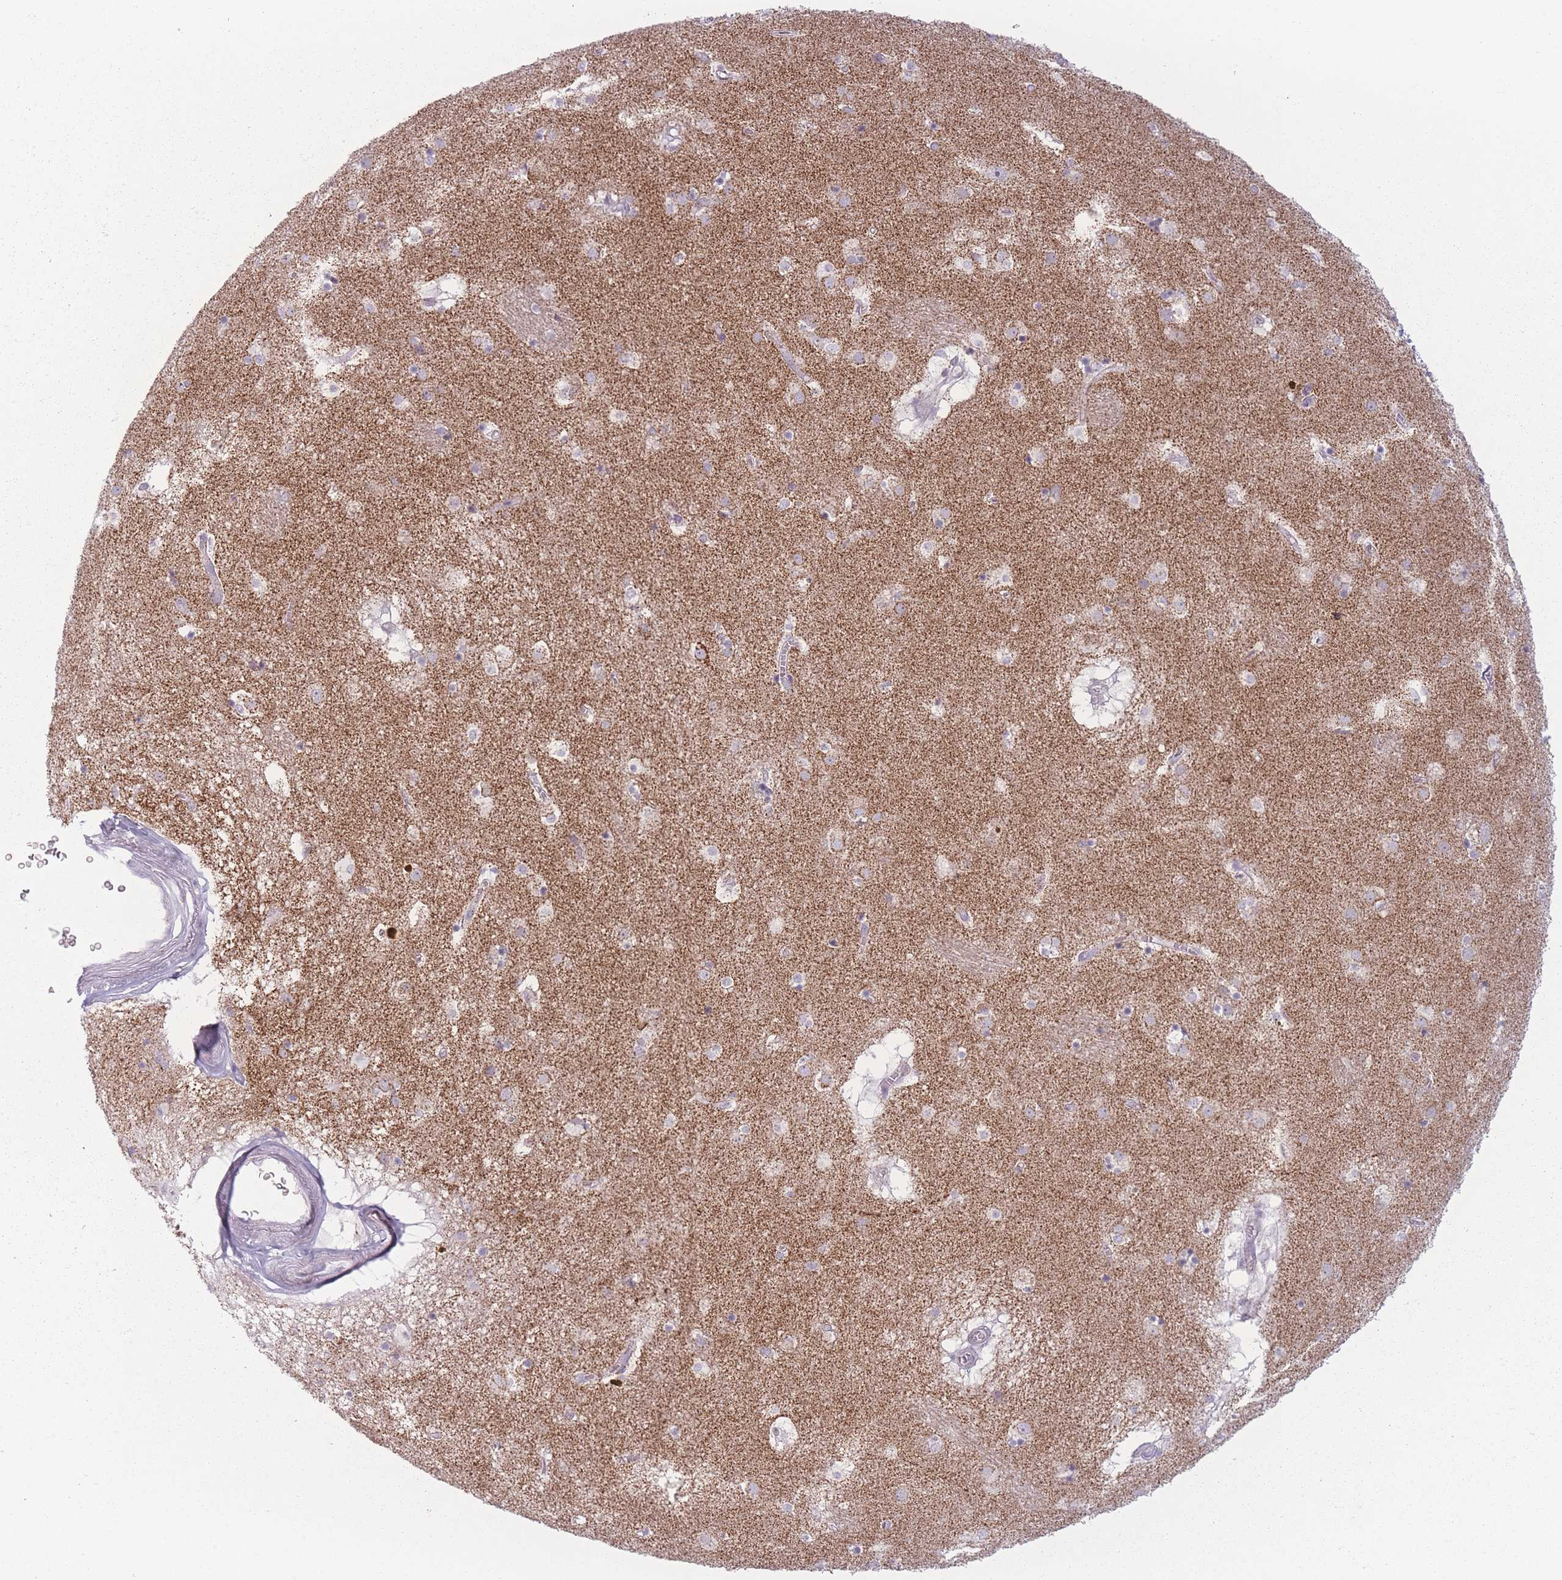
{"staining": {"intensity": "negative", "quantity": "none", "location": "none"}, "tissue": "caudate", "cell_type": "Glial cells", "image_type": "normal", "snomed": [{"axis": "morphology", "description": "Normal tissue, NOS"}, {"axis": "topography", "description": "Lateral ventricle wall"}], "caption": "Glial cells are negative for brown protein staining in normal caudate. (DAB (3,3'-diaminobenzidine) IHC with hematoxylin counter stain).", "gene": "DCHS1", "patient": {"sex": "male", "age": 70}}